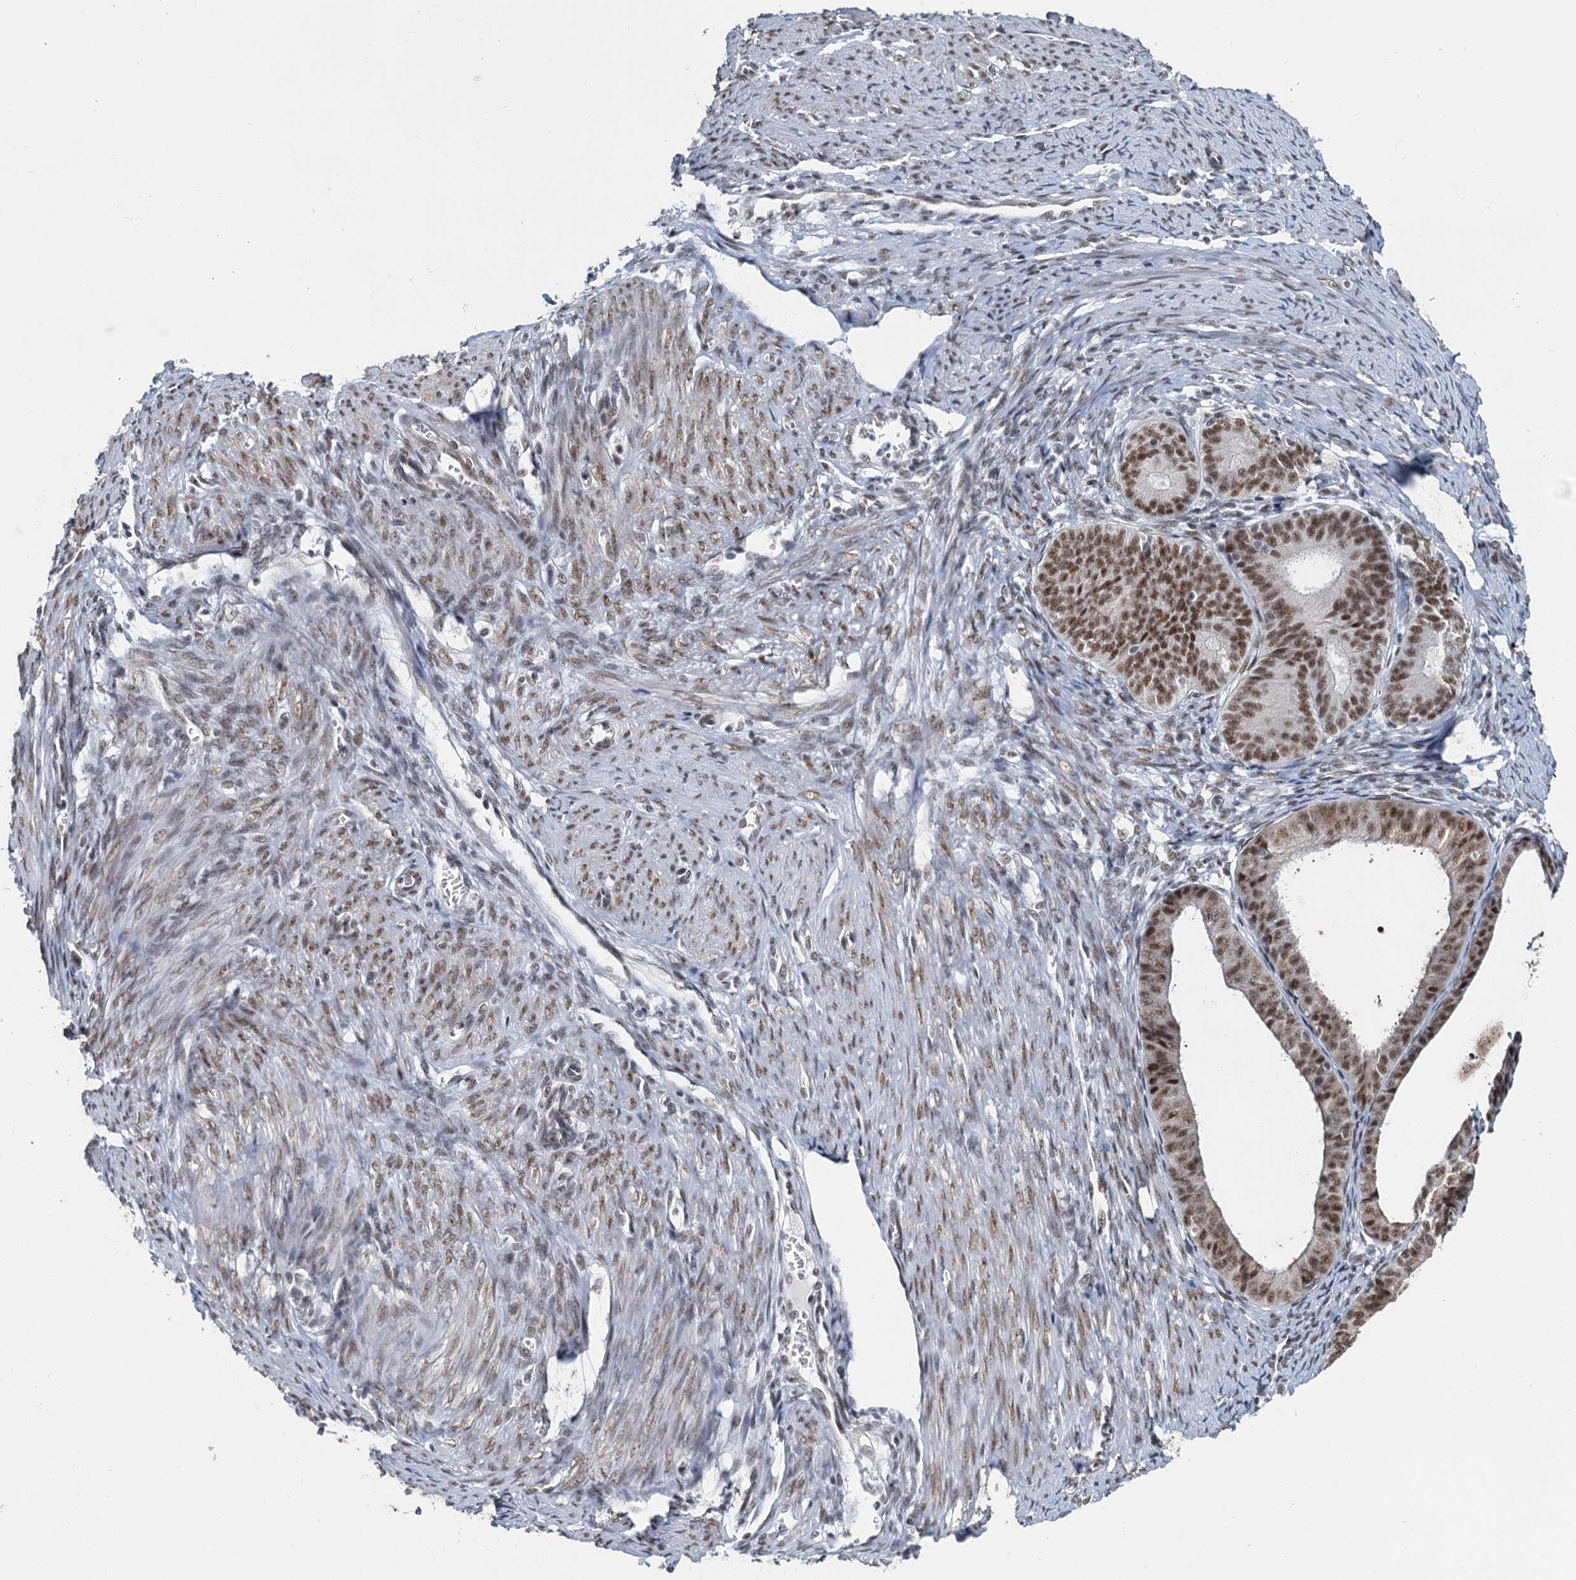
{"staining": {"intensity": "moderate", "quantity": ">75%", "location": "nuclear"}, "tissue": "endometrial cancer", "cell_type": "Tumor cells", "image_type": "cancer", "snomed": [{"axis": "morphology", "description": "Adenocarcinoma, NOS"}, {"axis": "topography", "description": "Endometrium"}], "caption": "A medium amount of moderate nuclear staining is present in about >75% of tumor cells in endometrial cancer tissue. The protein is shown in brown color, while the nuclei are stained blue.", "gene": "METTL14", "patient": {"sex": "female", "age": 51}}